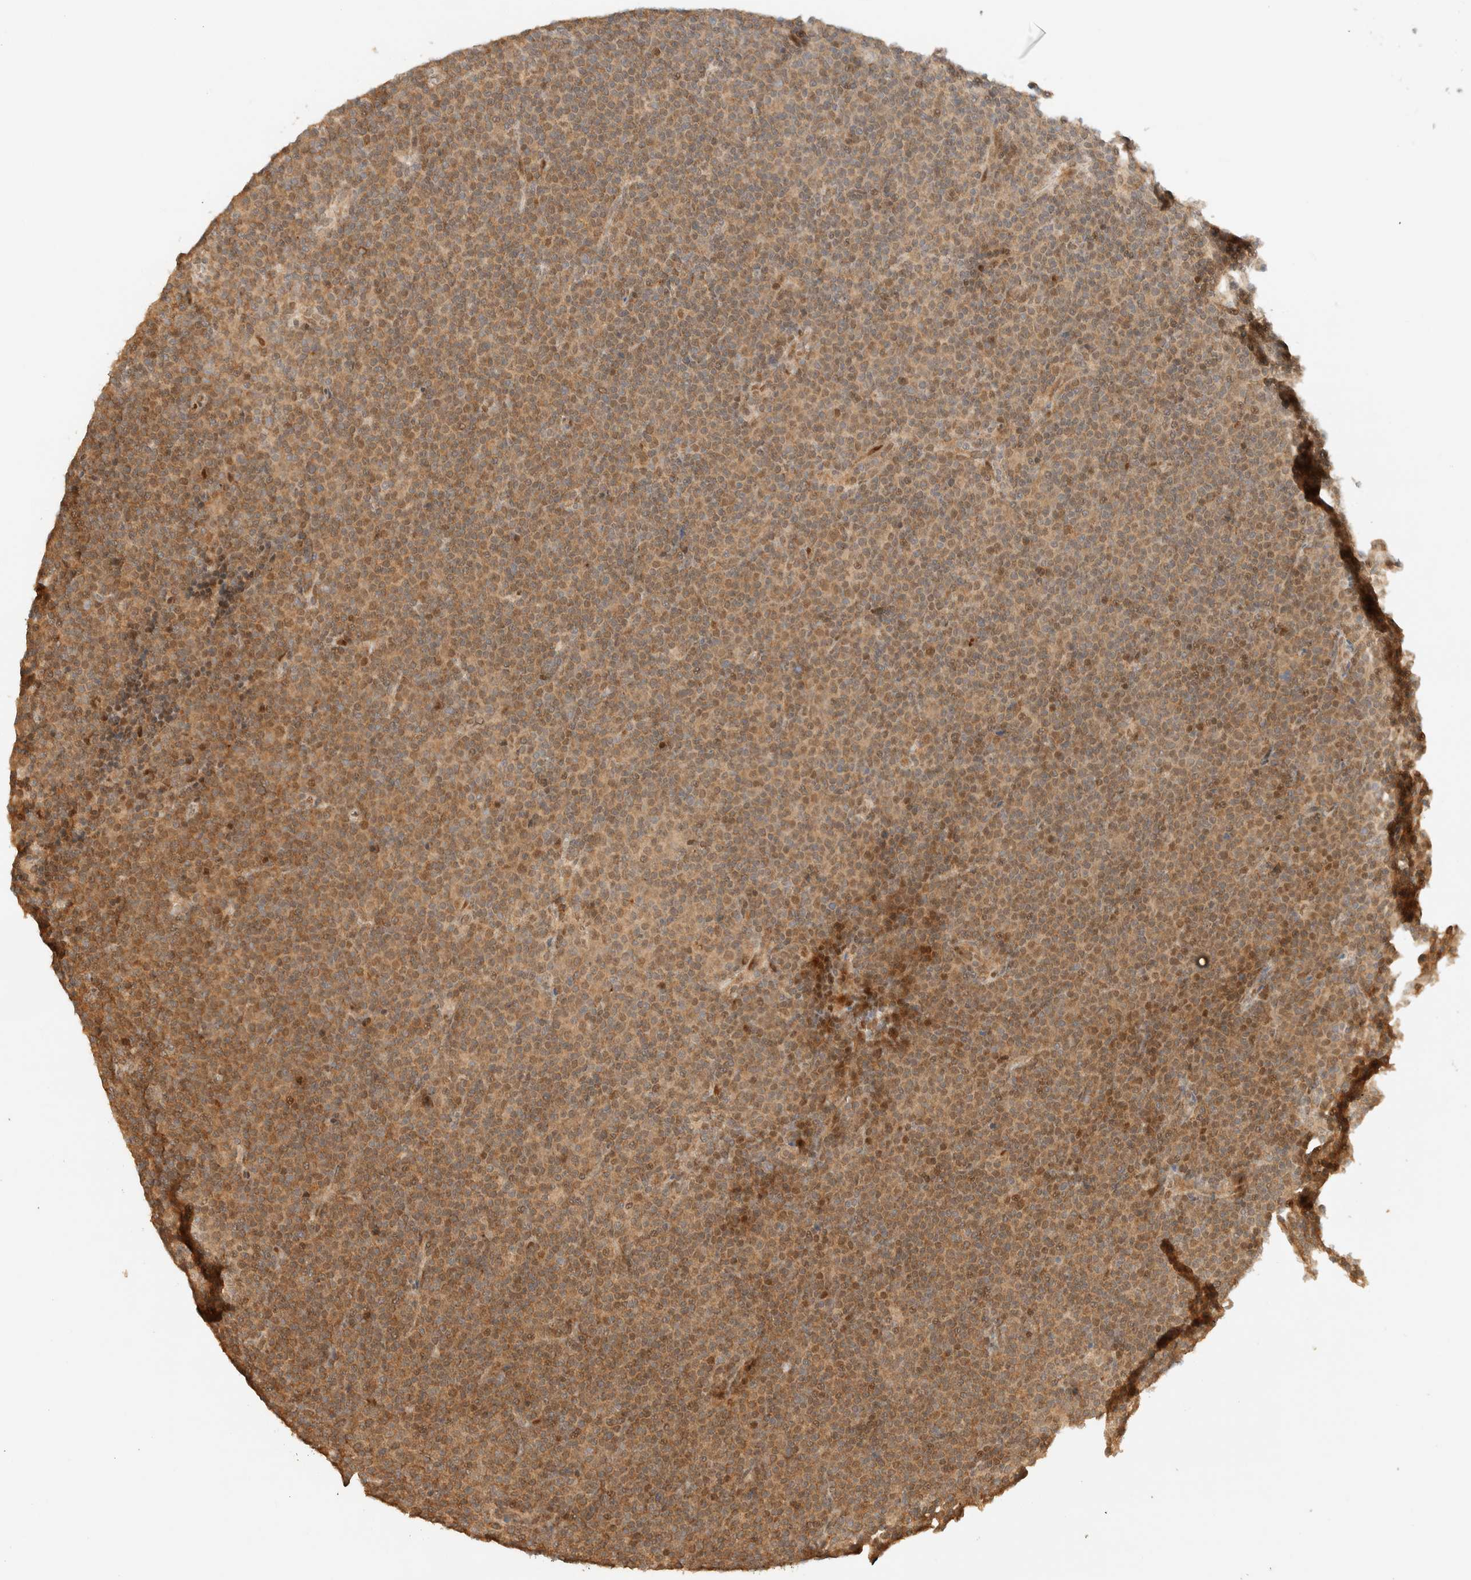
{"staining": {"intensity": "moderate", "quantity": ">75%", "location": "cytoplasmic/membranous"}, "tissue": "lymphoma", "cell_type": "Tumor cells", "image_type": "cancer", "snomed": [{"axis": "morphology", "description": "Malignant lymphoma, non-Hodgkin's type, Low grade"}, {"axis": "topography", "description": "Lymph node"}], "caption": "Immunohistochemistry (IHC) histopathology image of human malignant lymphoma, non-Hodgkin's type (low-grade) stained for a protein (brown), which exhibits medium levels of moderate cytoplasmic/membranous staining in about >75% of tumor cells.", "gene": "ZBTB34", "patient": {"sex": "female", "age": 67}}